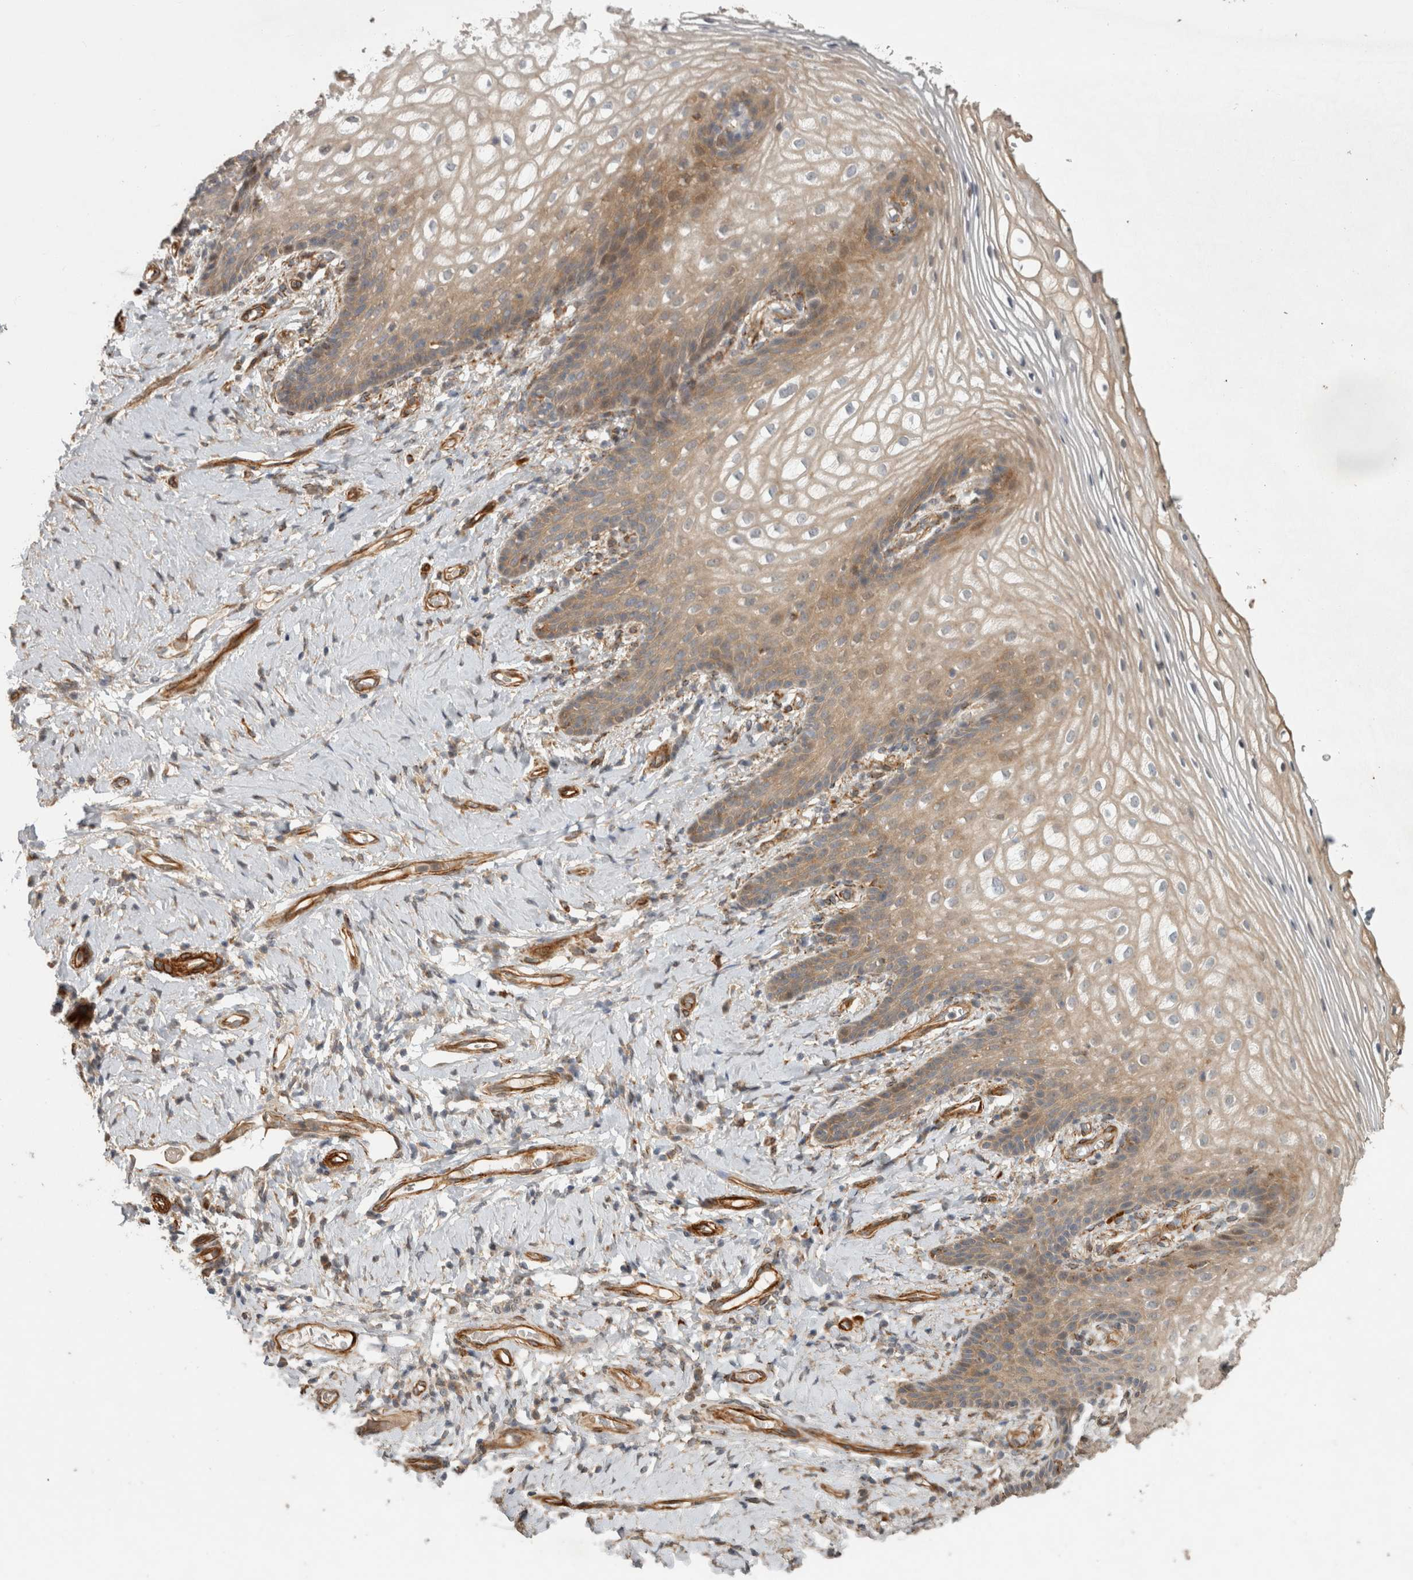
{"staining": {"intensity": "weak", "quantity": ">75%", "location": "cytoplasmic/membranous"}, "tissue": "vagina", "cell_type": "Squamous epithelial cells", "image_type": "normal", "snomed": [{"axis": "morphology", "description": "Normal tissue, NOS"}, {"axis": "topography", "description": "Vagina"}], "caption": "Immunohistochemistry (IHC) image of unremarkable vagina stained for a protein (brown), which demonstrates low levels of weak cytoplasmic/membranous positivity in about >75% of squamous epithelial cells.", "gene": "SIPA1L2", "patient": {"sex": "female", "age": 60}}